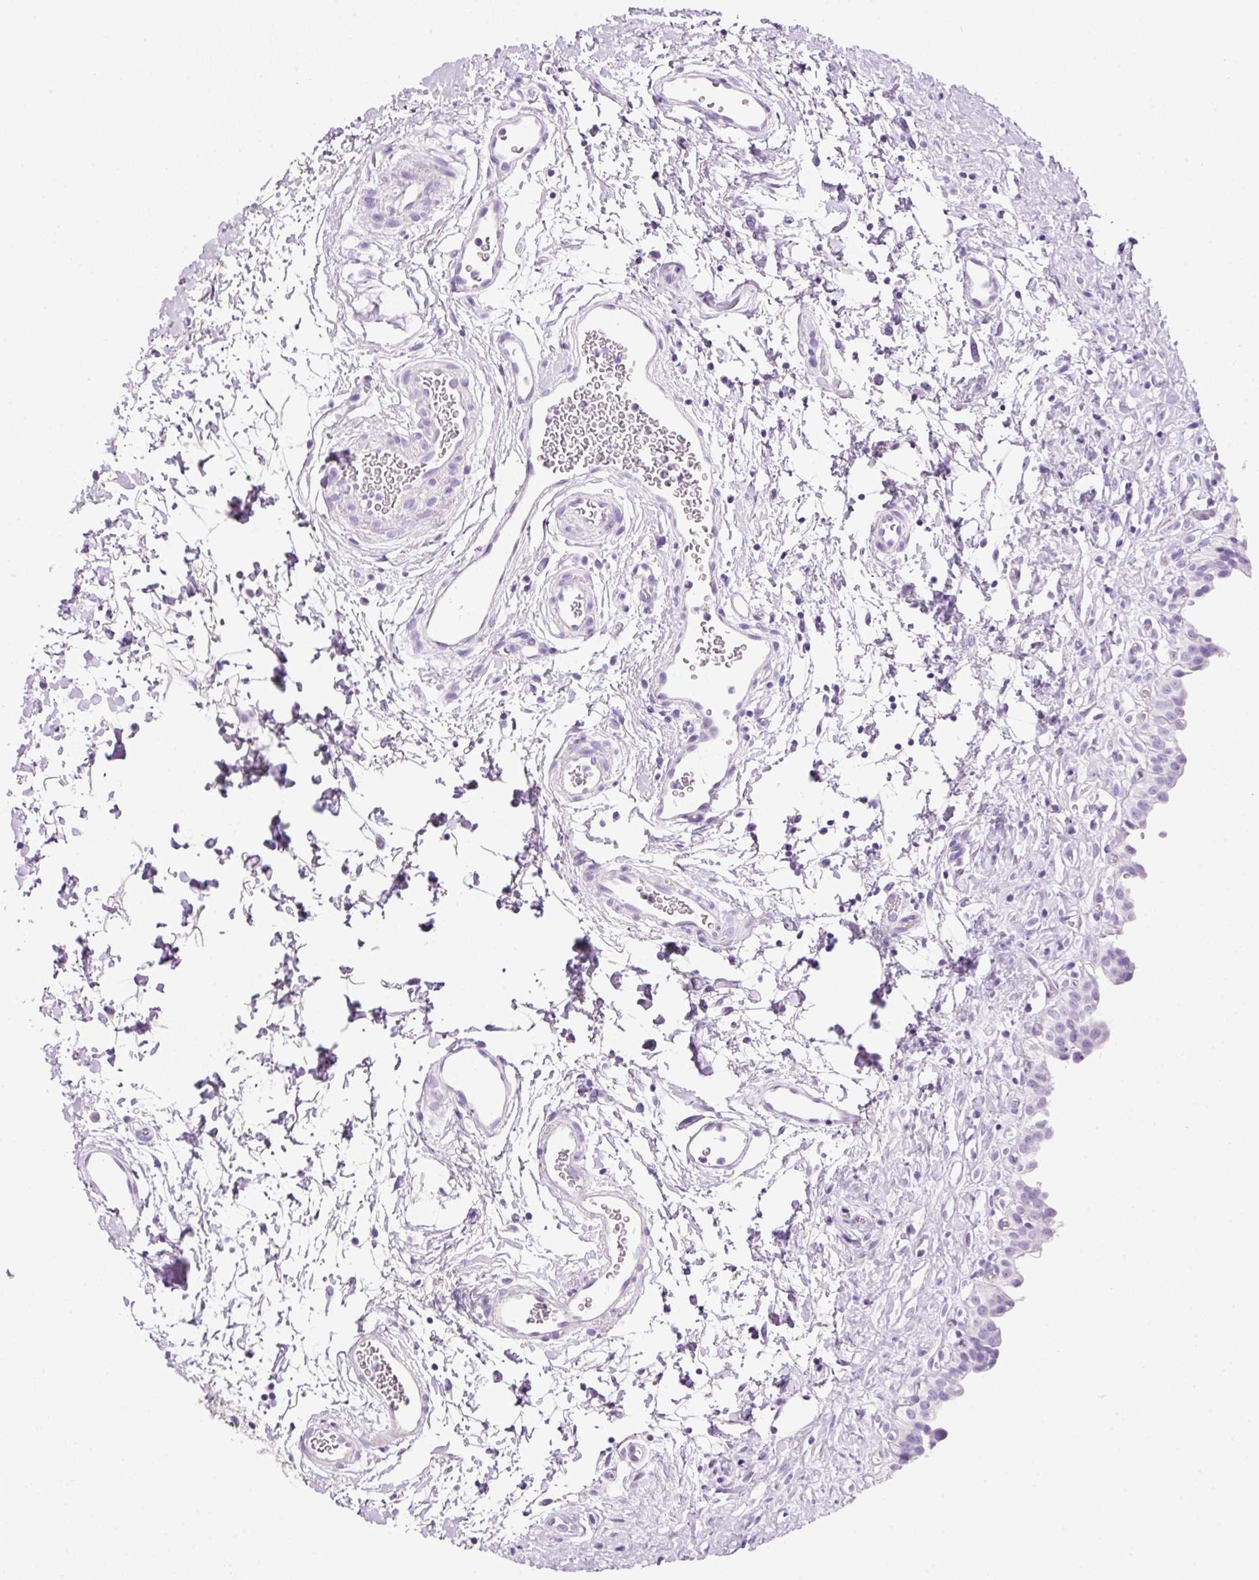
{"staining": {"intensity": "negative", "quantity": "none", "location": "none"}, "tissue": "urinary bladder", "cell_type": "Urothelial cells", "image_type": "normal", "snomed": [{"axis": "morphology", "description": "Normal tissue, NOS"}, {"axis": "topography", "description": "Urinary bladder"}], "caption": "Immunohistochemistry (IHC) photomicrograph of unremarkable urinary bladder: human urinary bladder stained with DAB exhibits no significant protein staining in urothelial cells.", "gene": "BSND", "patient": {"sex": "male", "age": 51}}